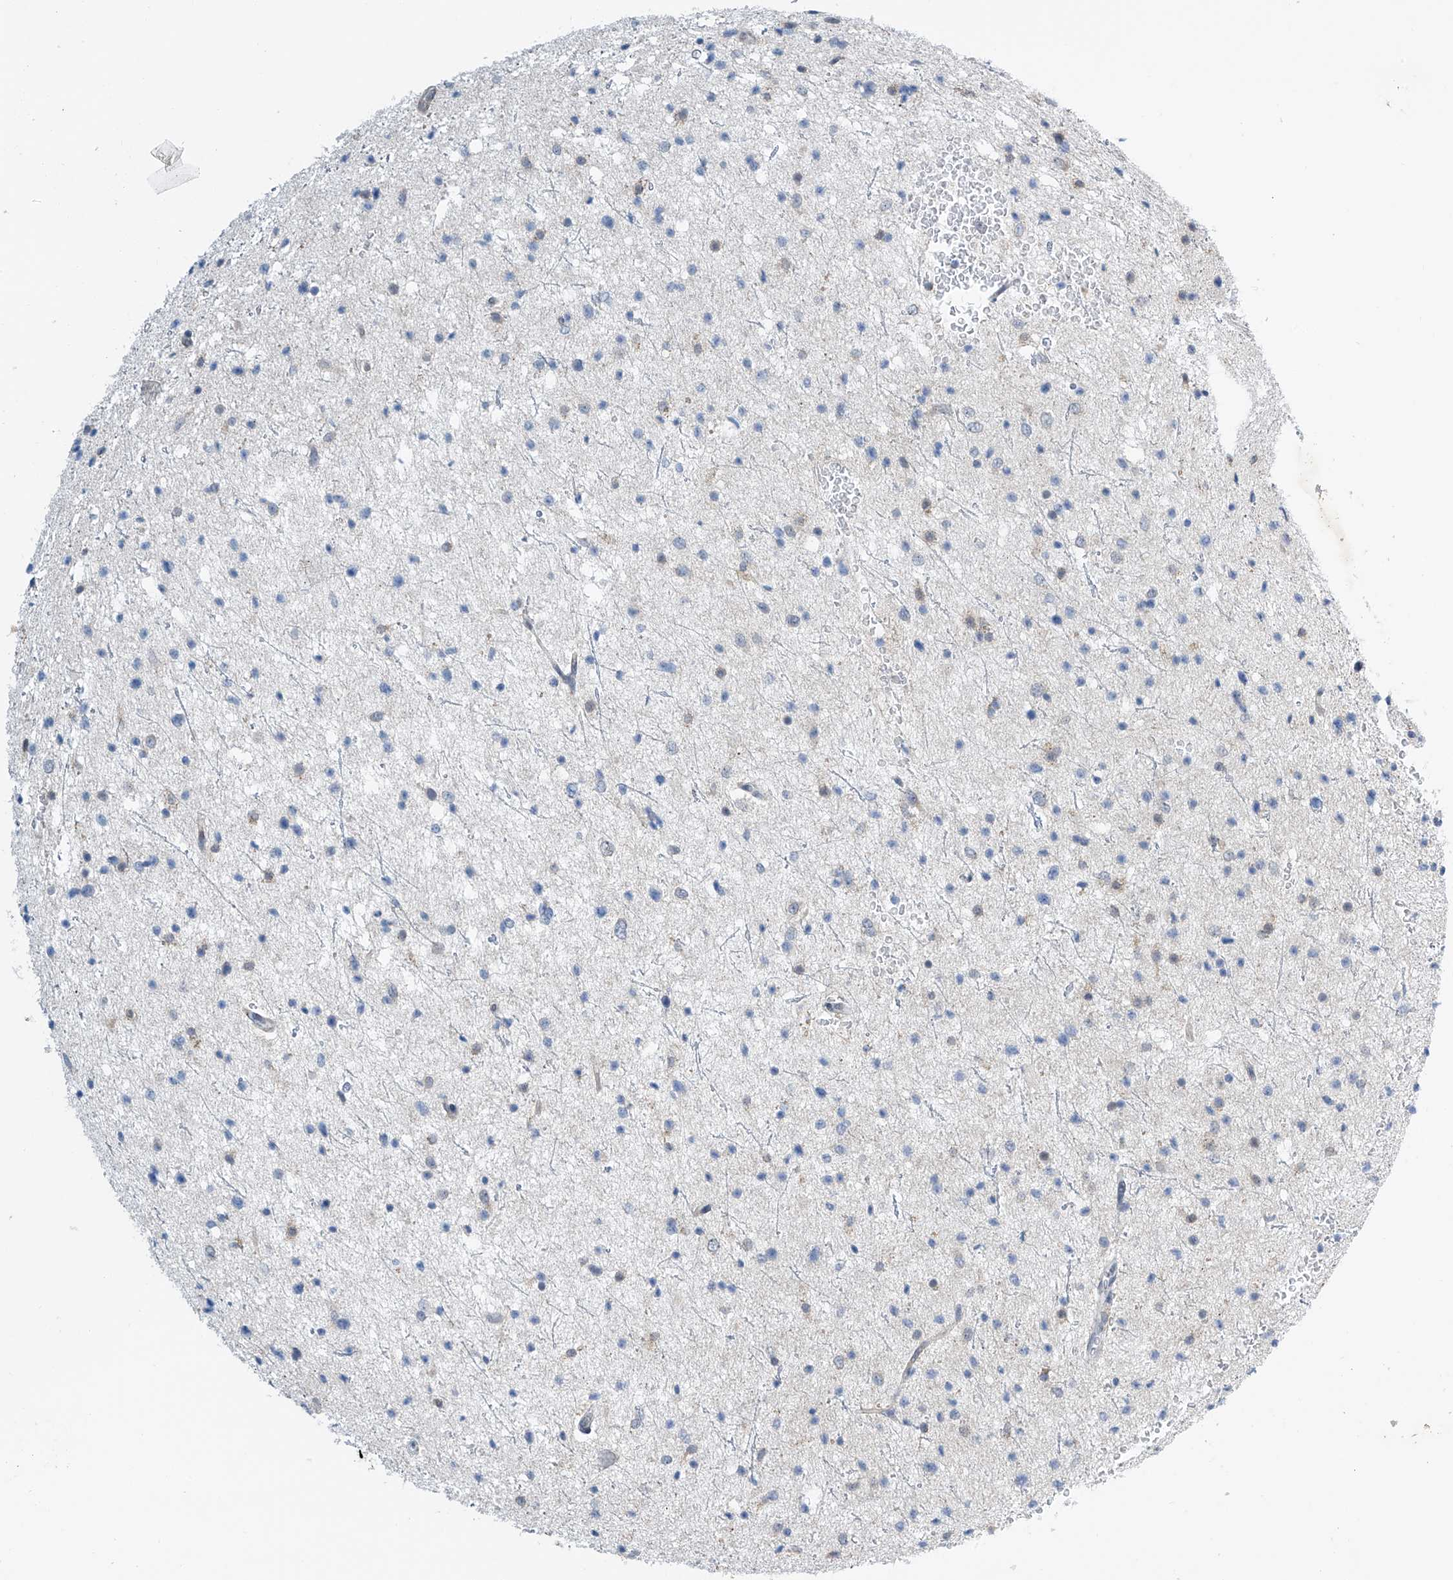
{"staining": {"intensity": "negative", "quantity": "none", "location": "none"}, "tissue": "glioma", "cell_type": "Tumor cells", "image_type": "cancer", "snomed": [{"axis": "morphology", "description": "Glioma, malignant, Low grade"}, {"axis": "topography", "description": "Brain"}], "caption": "Tumor cells show no significant staining in malignant glioma (low-grade).", "gene": "APLF", "patient": {"sex": "female", "age": 37}}